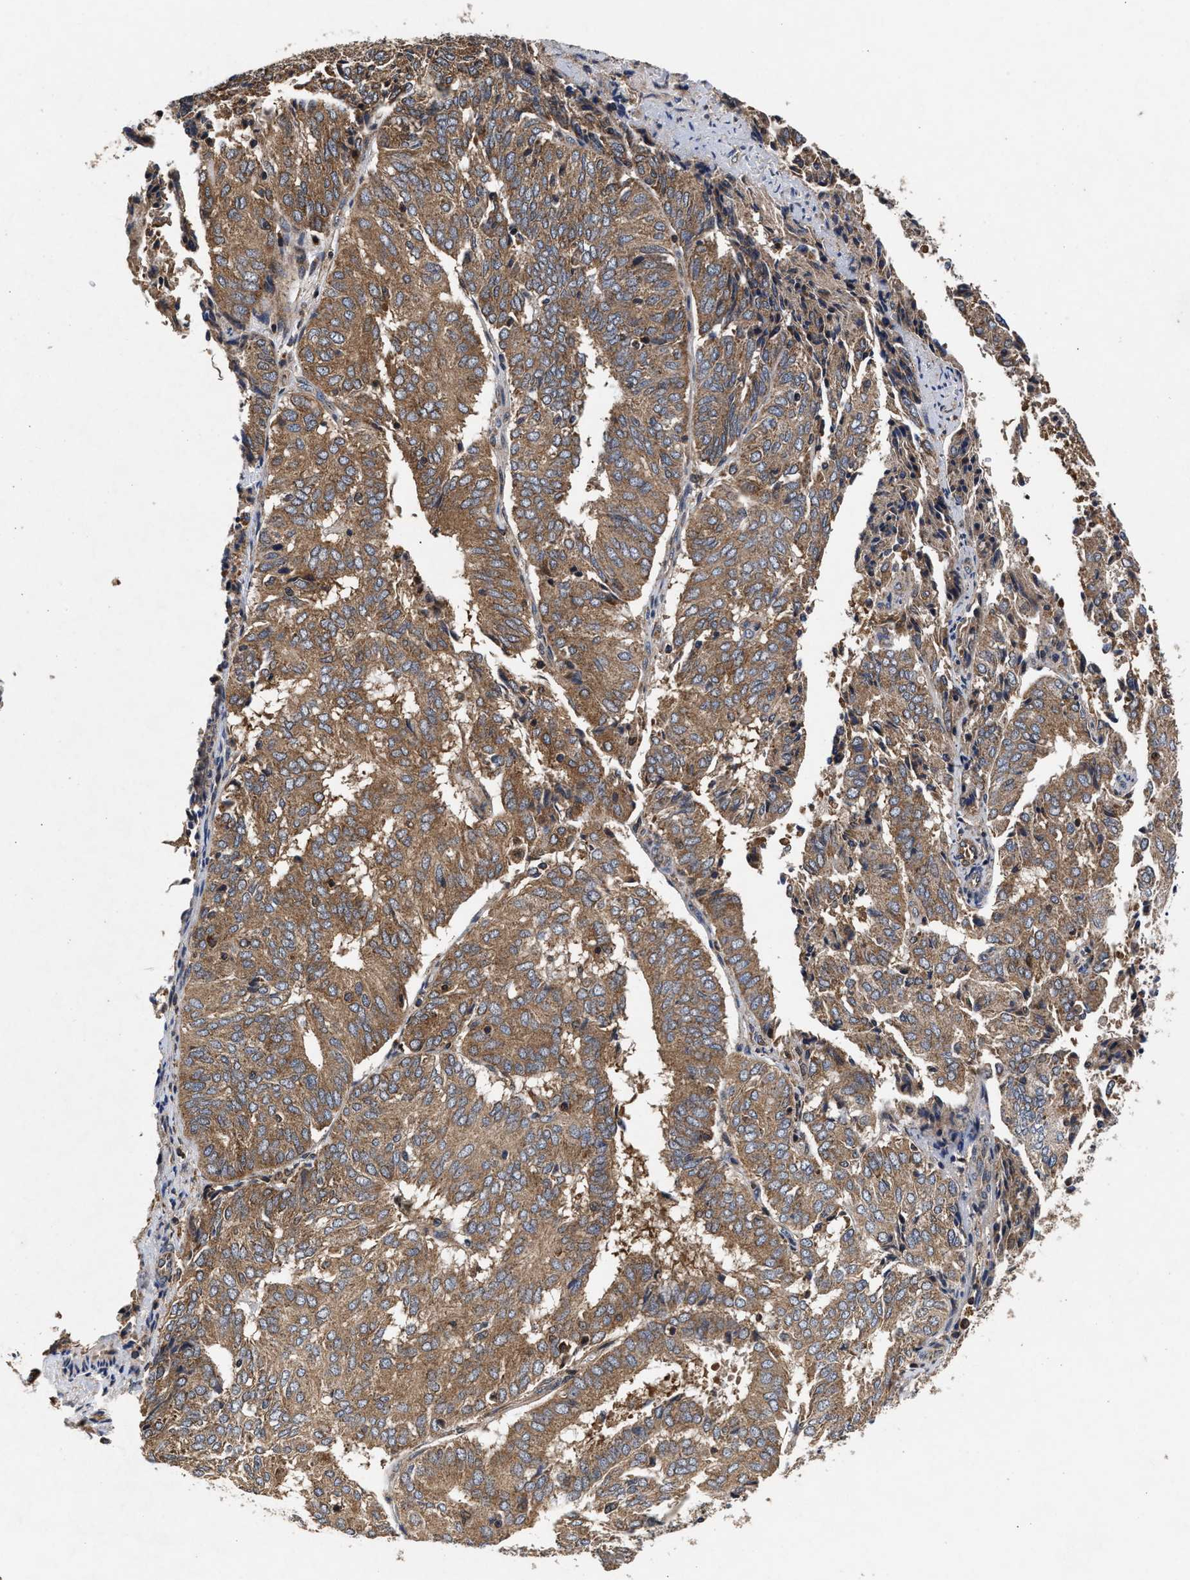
{"staining": {"intensity": "moderate", "quantity": ">75%", "location": "cytoplasmic/membranous"}, "tissue": "endometrial cancer", "cell_type": "Tumor cells", "image_type": "cancer", "snomed": [{"axis": "morphology", "description": "Adenocarcinoma, NOS"}, {"axis": "topography", "description": "Uterus"}], "caption": "Immunohistochemistry (IHC) micrograph of neoplastic tissue: endometrial cancer stained using immunohistochemistry (IHC) demonstrates medium levels of moderate protein expression localized specifically in the cytoplasmic/membranous of tumor cells, appearing as a cytoplasmic/membranous brown color.", "gene": "NFKB2", "patient": {"sex": "female", "age": 60}}